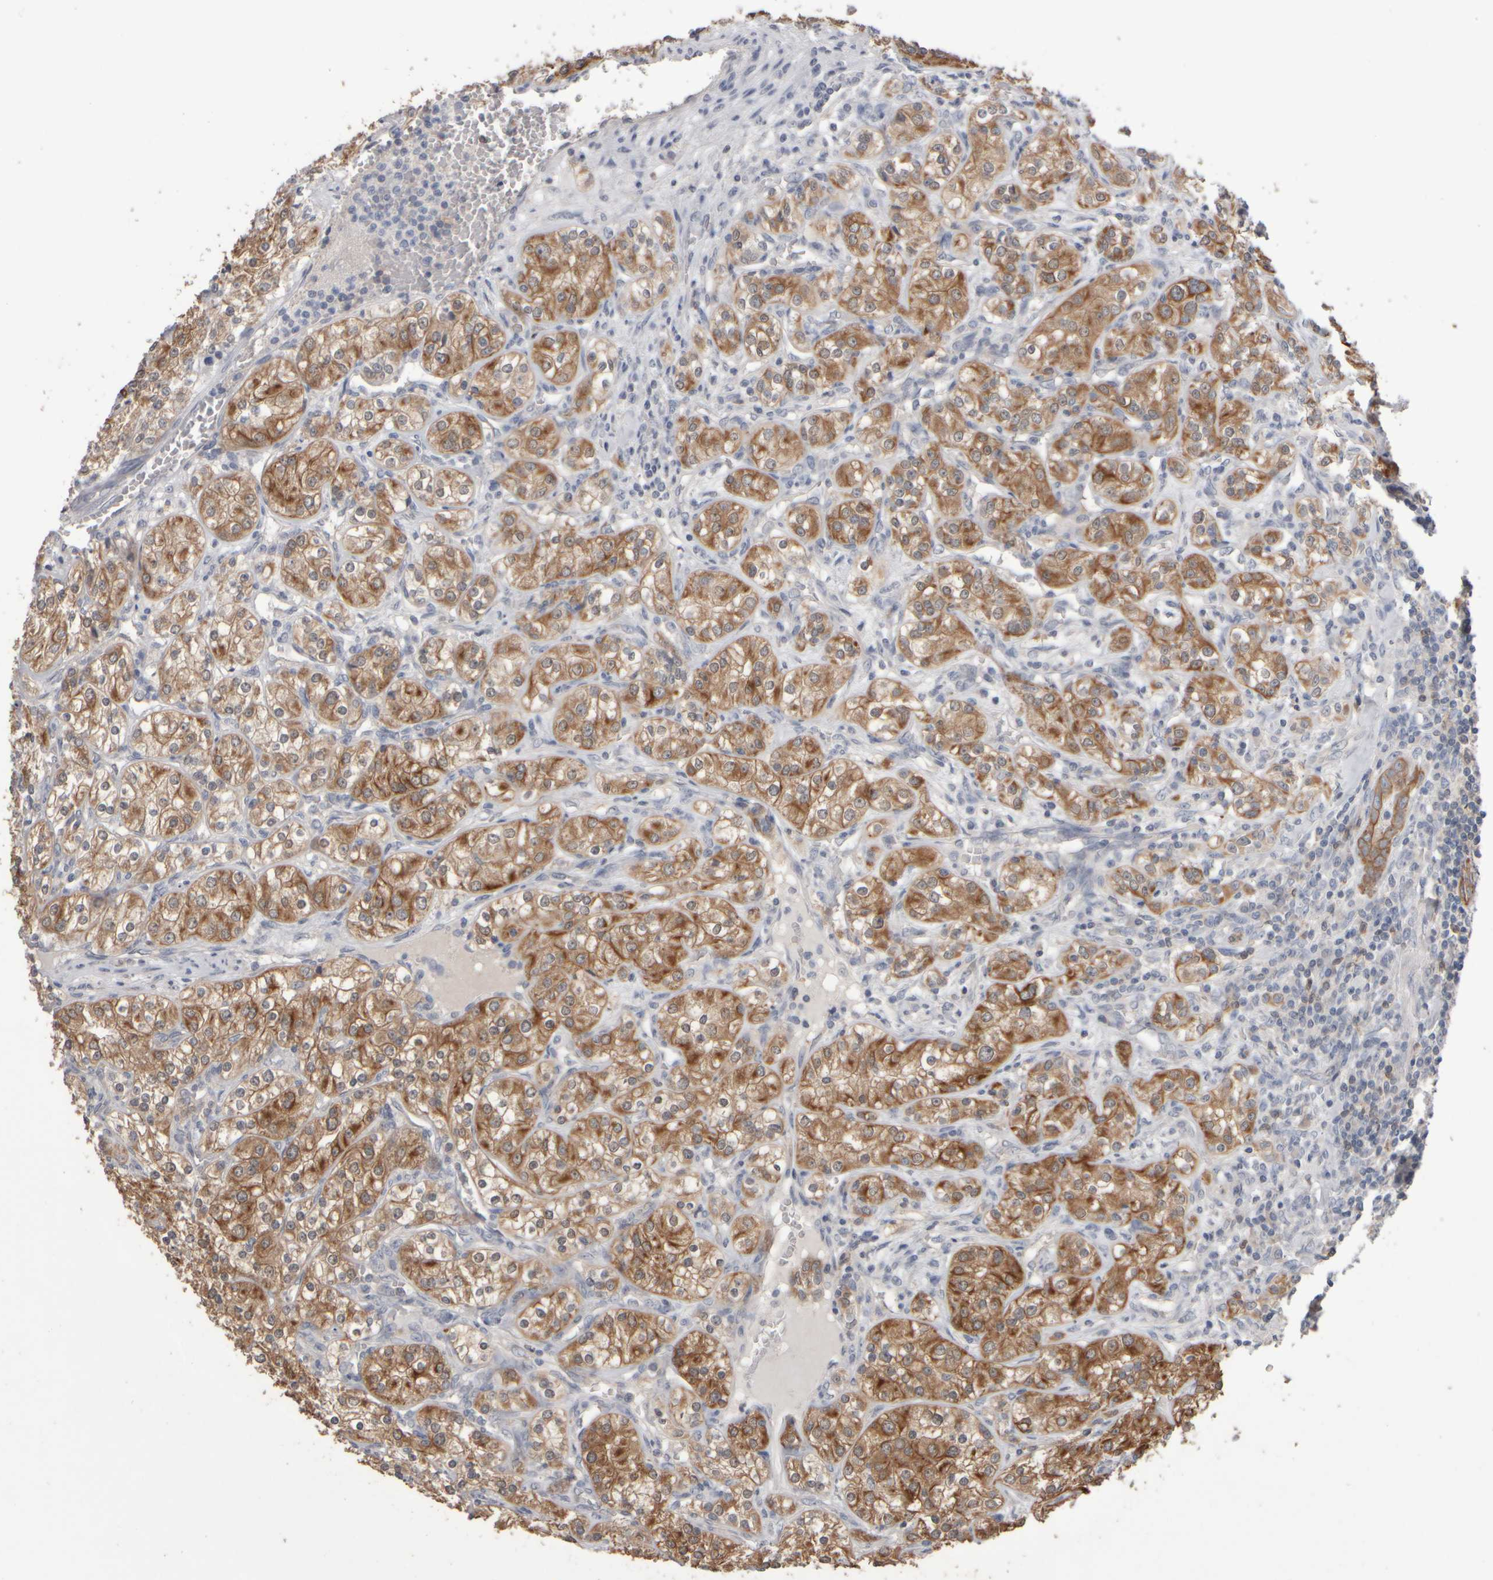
{"staining": {"intensity": "moderate", "quantity": ">75%", "location": "cytoplasmic/membranous"}, "tissue": "renal cancer", "cell_type": "Tumor cells", "image_type": "cancer", "snomed": [{"axis": "morphology", "description": "Adenocarcinoma, NOS"}, {"axis": "topography", "description": "Kidney"}], "caption": "A brown stain labels moderate cytoplasmic/membranous positivity of a protein in renal cancer (adenocarcinoma) tumor cells. The staining was performed using DAB (3,3'-diaminobenzidine) to visualize the protein expression in brown, while the nuclei were stained in blue with hematoxylin (Magnification: 20x).", "gene": "EPHX2", "patient": {"sex": "male", "age": 77}}